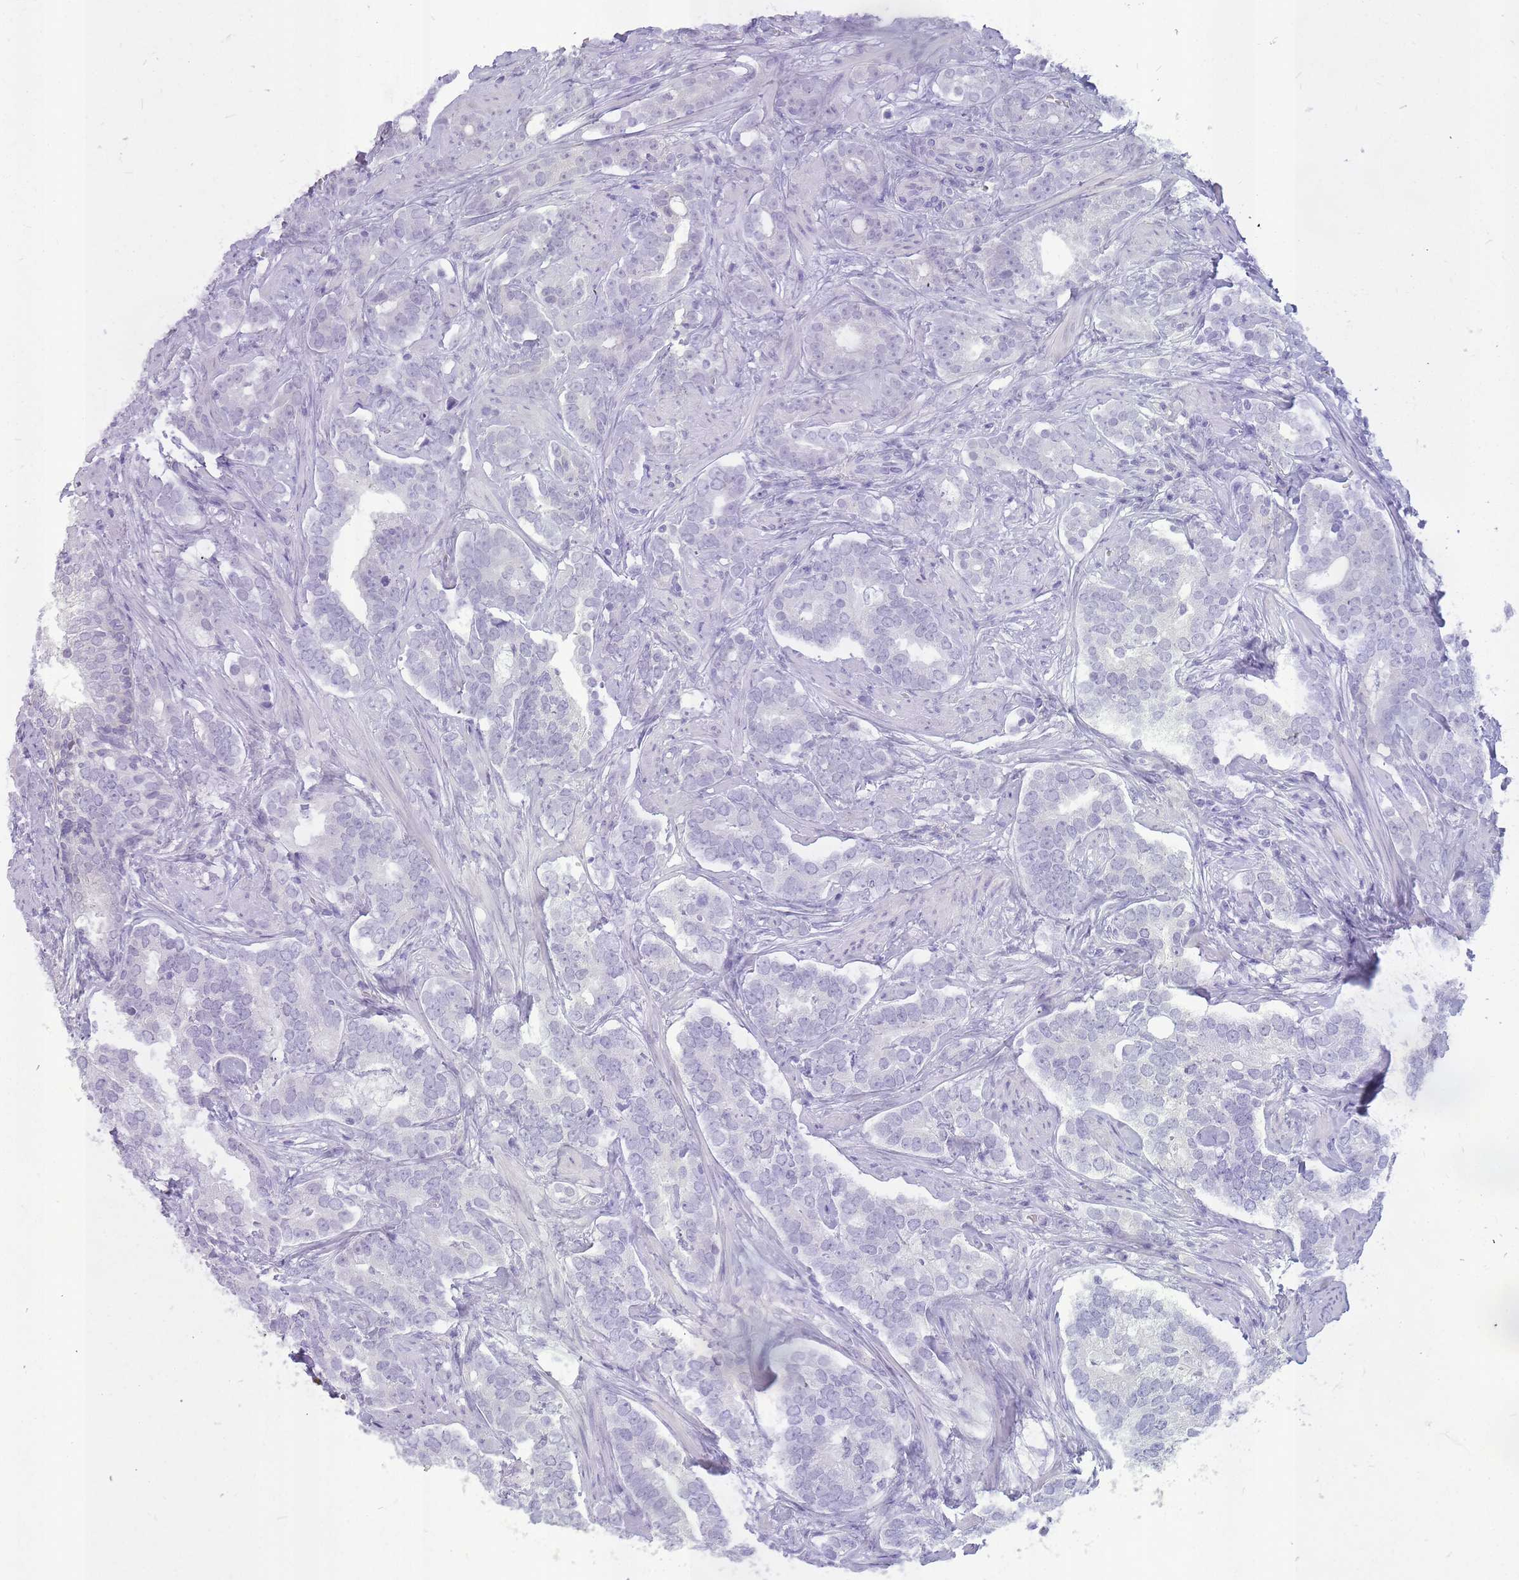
{"staining": {"intensity": "negative", "quantity": "none", "location": "none"}, "tissue": "prostate cancer", "cell_type": "Tumor cells", "image_type": "cancer", "snomed": [{"axis": "morphology", "description": "Adenocarcinoma, High grade"}, {"axis": "topography", "description": "Prostate"}], "caption": "There is no significant staining in tumor cells of prostate adenocarcinoma (high-grade). (DAB IHC visualized using brightfield microscopy, high magnification).", "gene": "INS", "patient": {"sex": "male", "age": 64}}